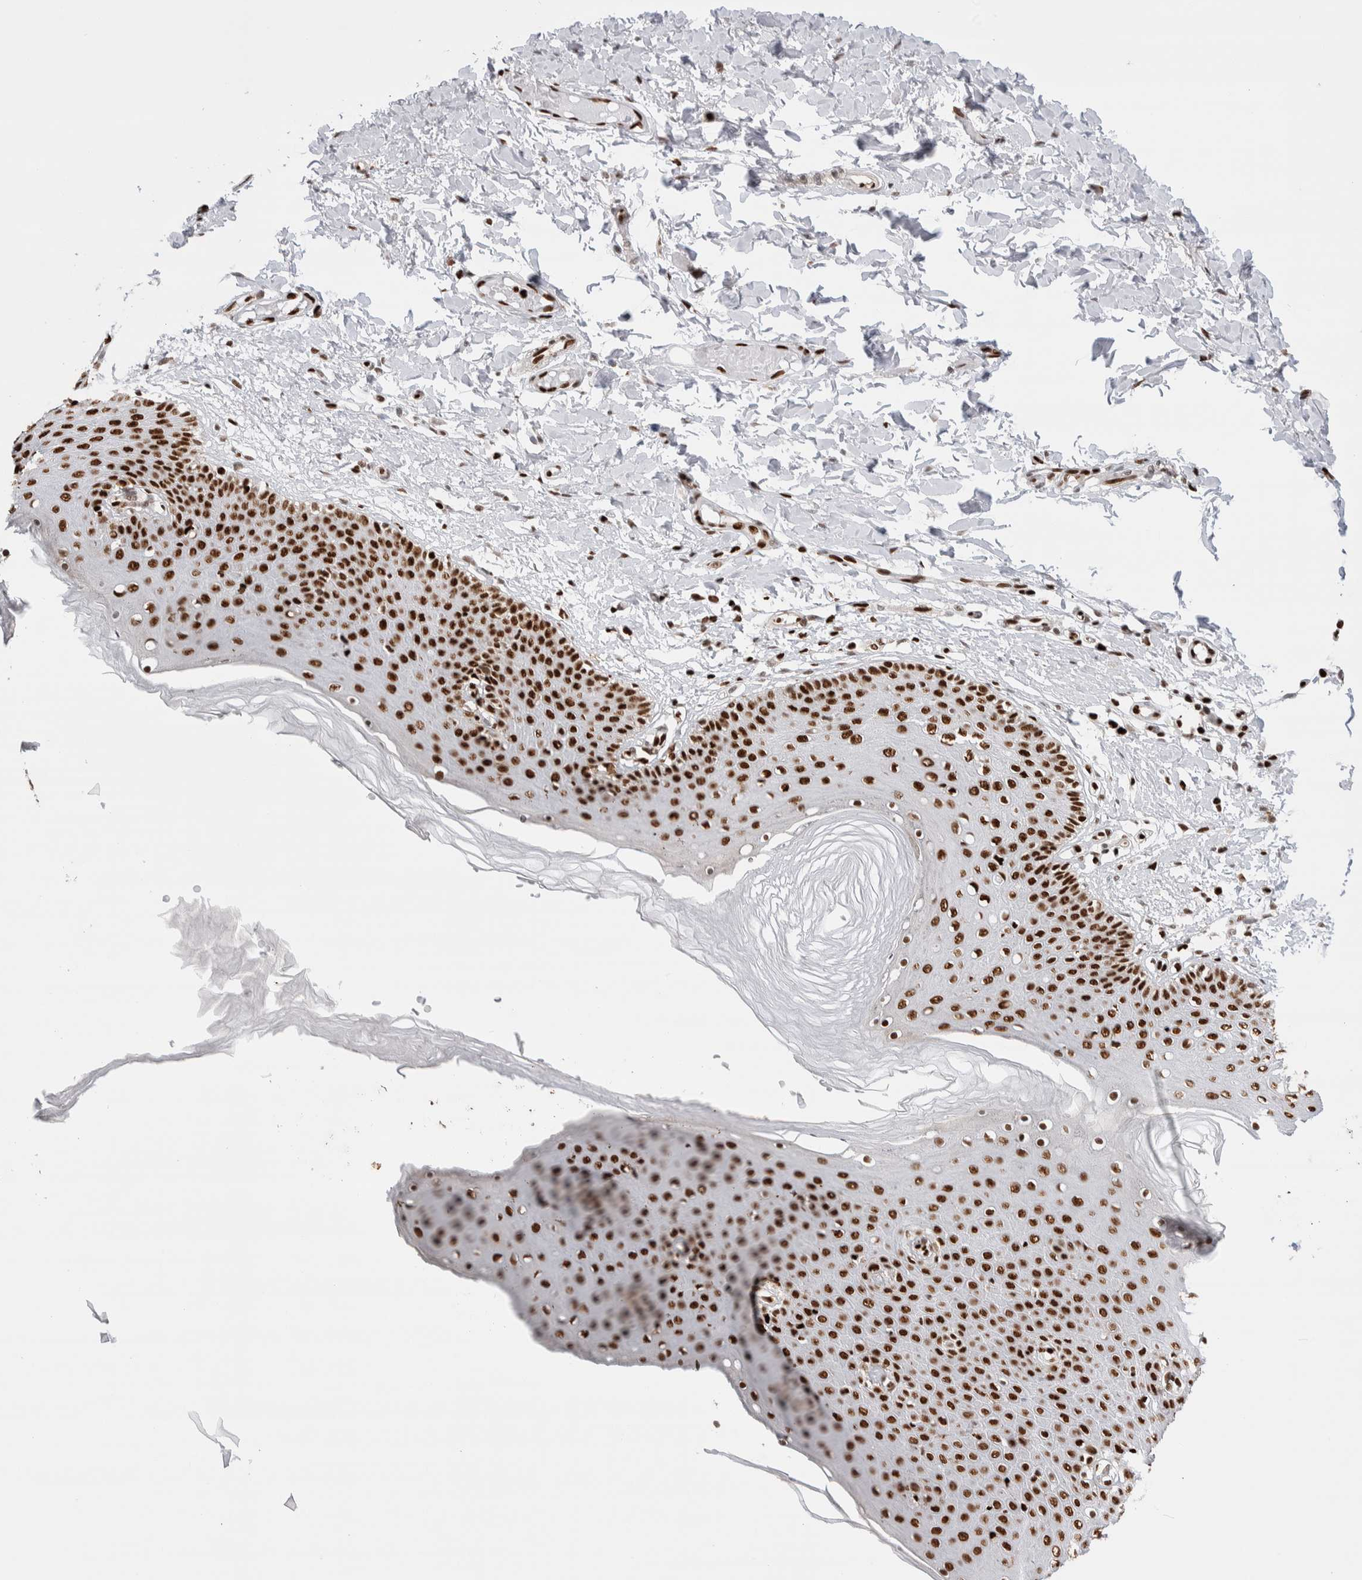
{"staining": {"intensity": "strong", "quantity": ">75%", "location": "nuclear"}, "tissue": "skin", "cell_type": "Epidermal cells", "image_type": "normal", "snomed": [{"axis": "morphology", "description": "Normal tissue, NOS"}, {"axis": "topography", "description": "Vulva"}], "caption": "Strong nuclear protein staining is appreciated in about >75% of epidermal cells in skin. The protein of interest is shown in brown color, while the nuclei are stained blue.", "gene": "C17orf49", "patient": {"sex": "female", "age": 66}}